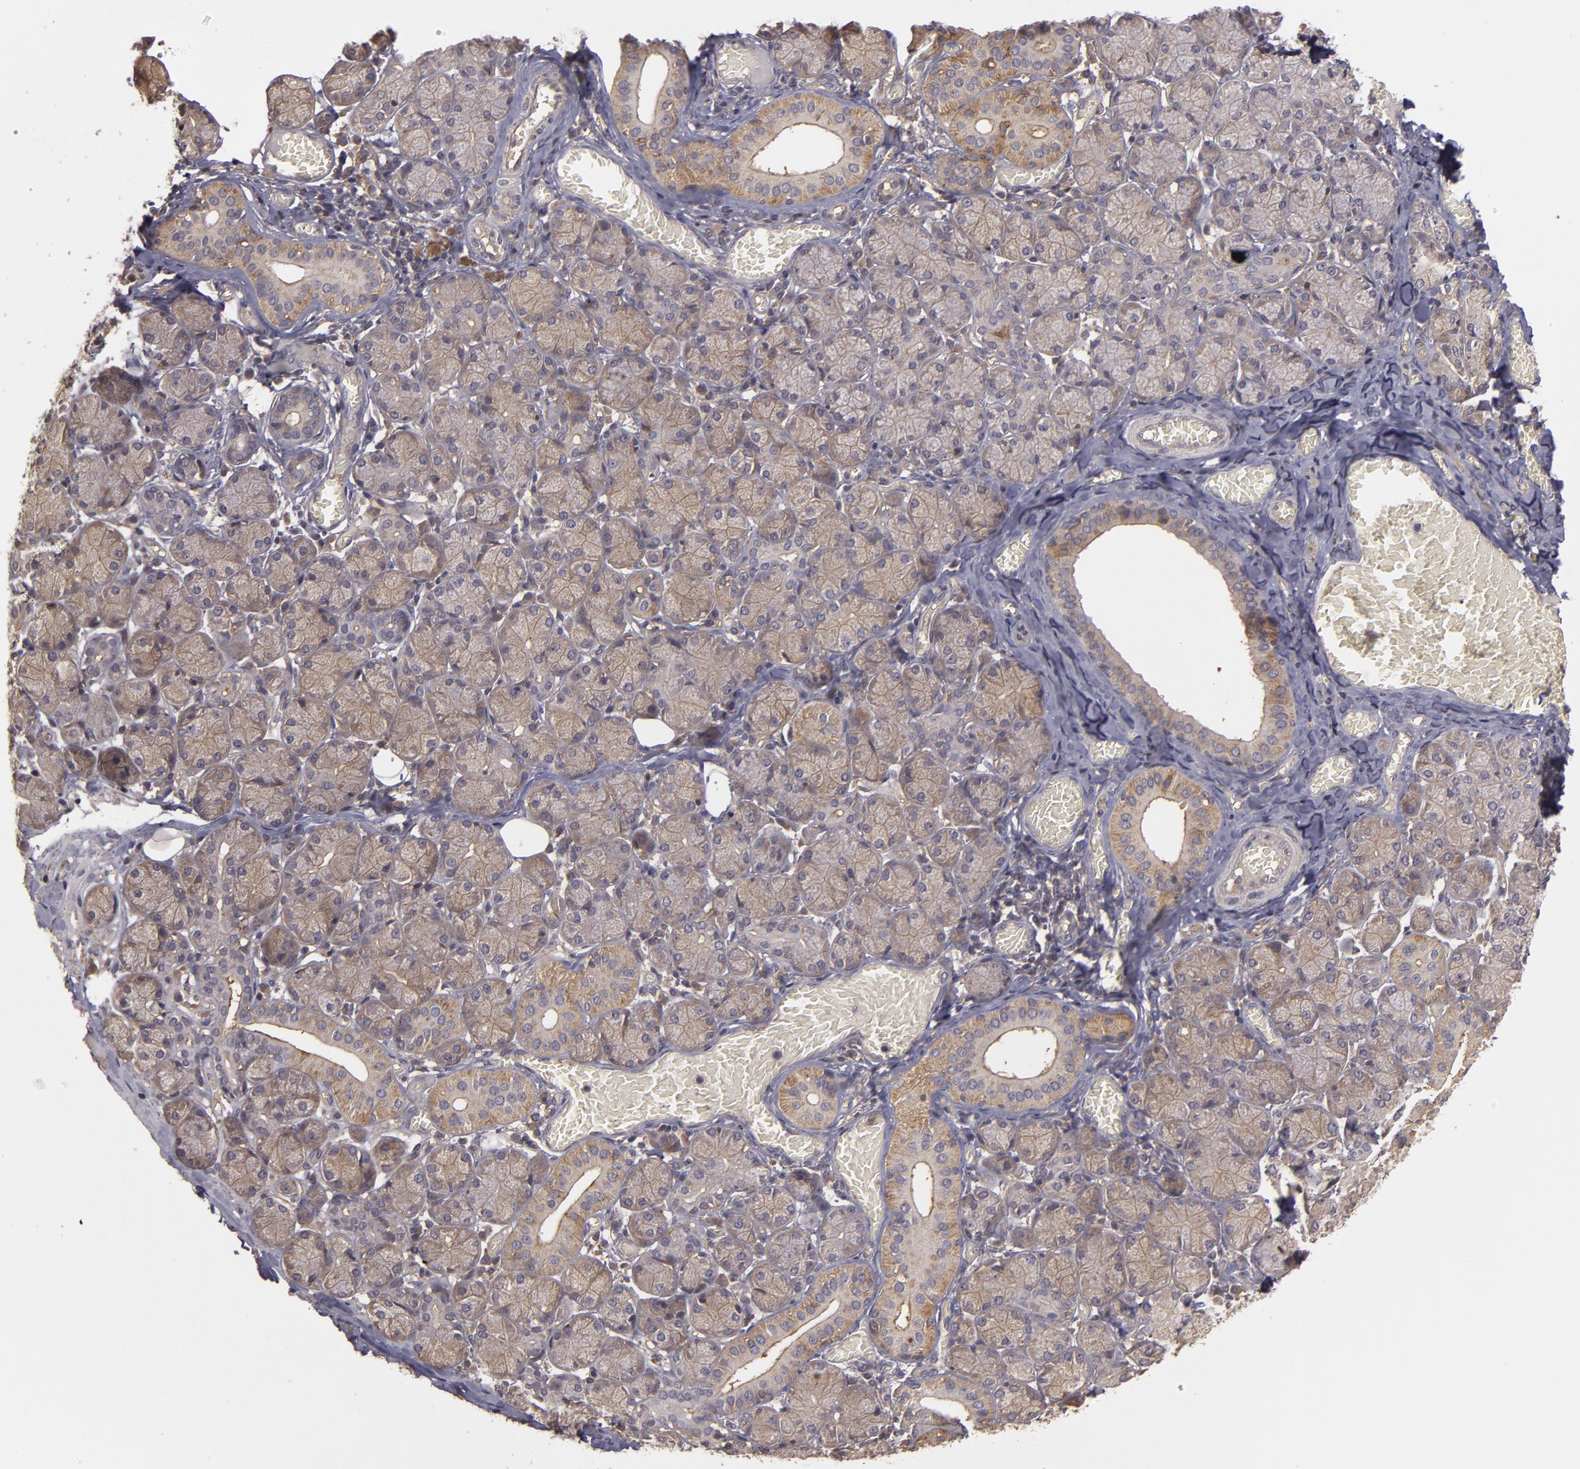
{"staining": {"intensity": "weak", "quantity": ">75%", "location": "cytoplasmic/membranous"}, "tissue": "salivary gland", "cell_type": "Glandular cells", "image_type": "normal", "snomed": [{"axis": "morphology", "description": "Normal tissue, NOS"}, {"axis": "topography", "description": "Salivary gland"}], "caption": "High-power microscopy captured an IHC histopathology image of normal salivary gland, revealing weak cytoplasmic/membranous staining in approximately >75% of glandular cells. The staining was performed using DAB (3,3'-diaminobenzidine) to visualize the protein expression in brown, while the nuclei were stained in blue with hematoxylin (Magnification: 20x).", "gene": "HRAS", "patient": {"sex": "female", "age": 24}}